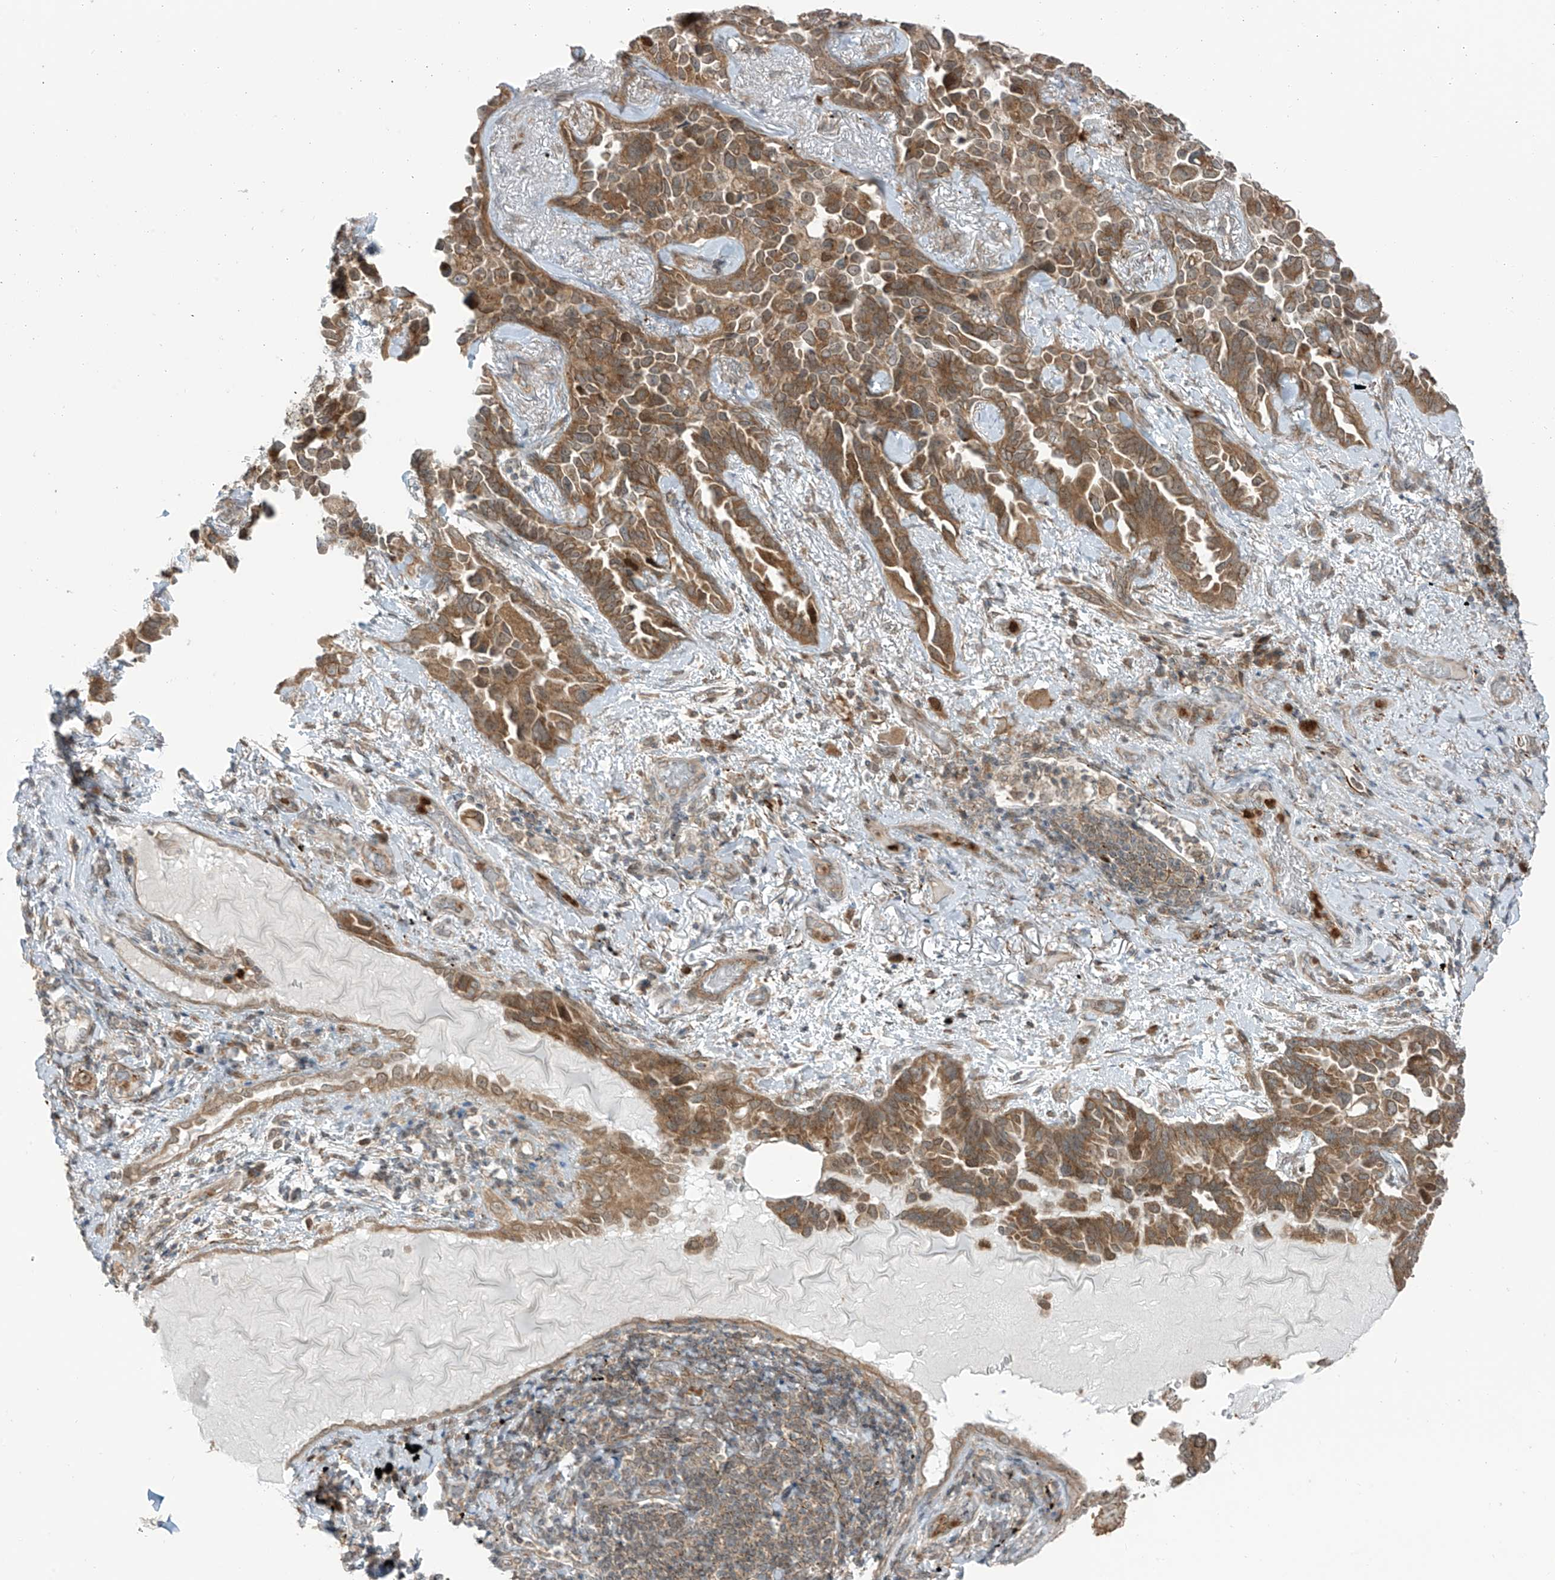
{"staining": {"intensity": "moderate", "quantity": ">75%", "location": "cytoplasmic/membranous"}, "tissue": "lung cancer", "cell_type": "Tumor cells", "image_type": "cancer", "snomed": [{"axis": "morphology", "description": "Adenocarcinoma, NOS"}, {"axis": "topography", "description": "Lung"}], "caption": "Protein expression analysis of lung cancer (adenocarcinoma) shows moderate cytoplasmic/membranous expression in about >75% of tumor cells.", "gene": "PDE11A", "patient": {"sex": "female", "age": 67}}